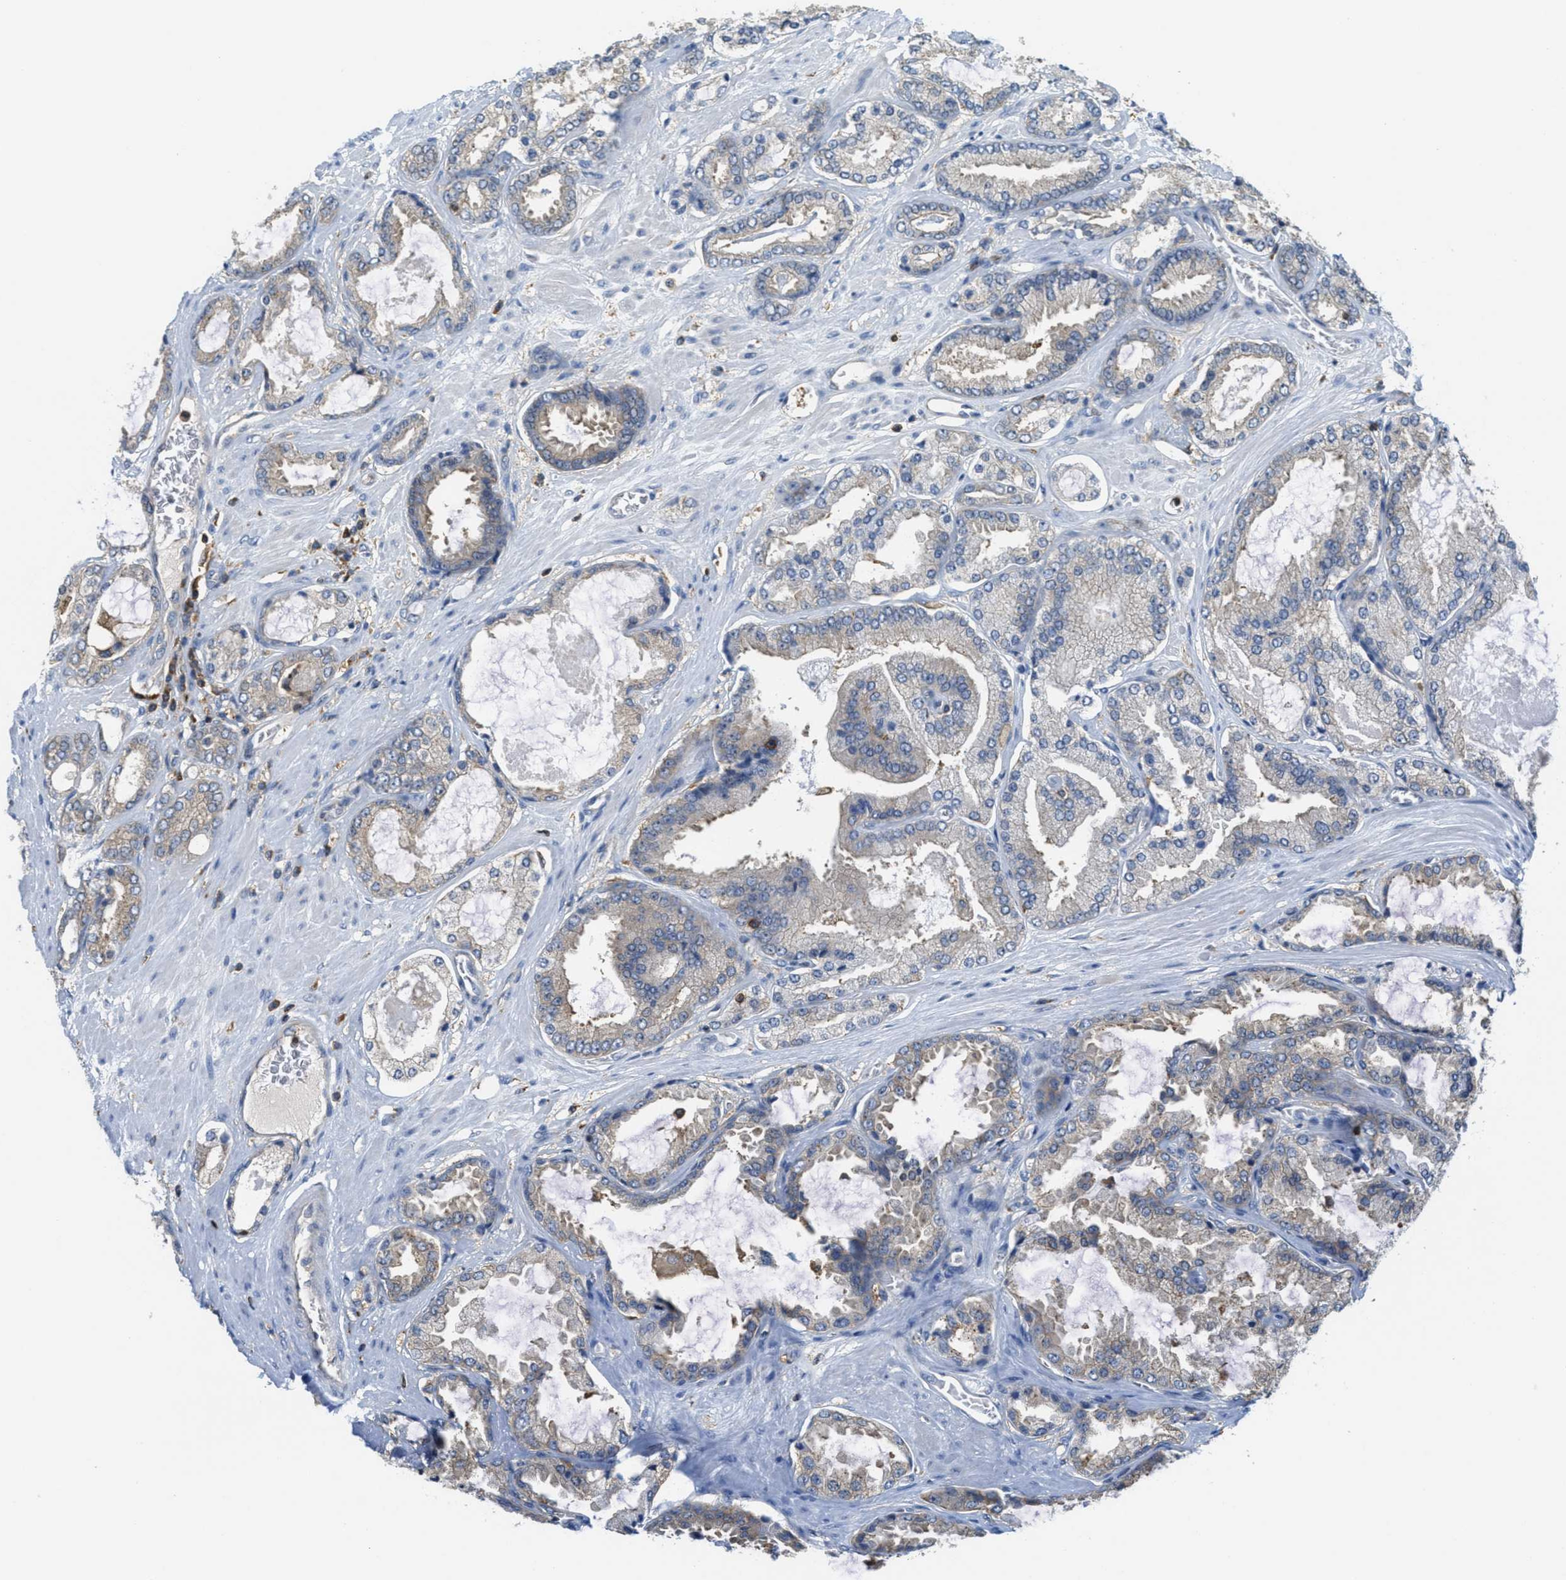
{"staining": {"intensity": "weak", "quantity": "<25%", "location": "cytoplasmic/membranous"}, "tissue": "prostate cancer", "cell_type": "Tumor cells", "image_type": "cancer", "snomed": [{"axis": "morphology", "description": "Adenocarcinoma, High grade"}, {"axis": "topography", "description": "Prostate"}], "caption": "This is an immunohistochemistry photomicrograph of prostate cancer (adenocarcinoma (high-grade)). There is no positivity in tumor cells.", "gene": "GRIK2", "patient": {"sex": "male", "age": 65}}